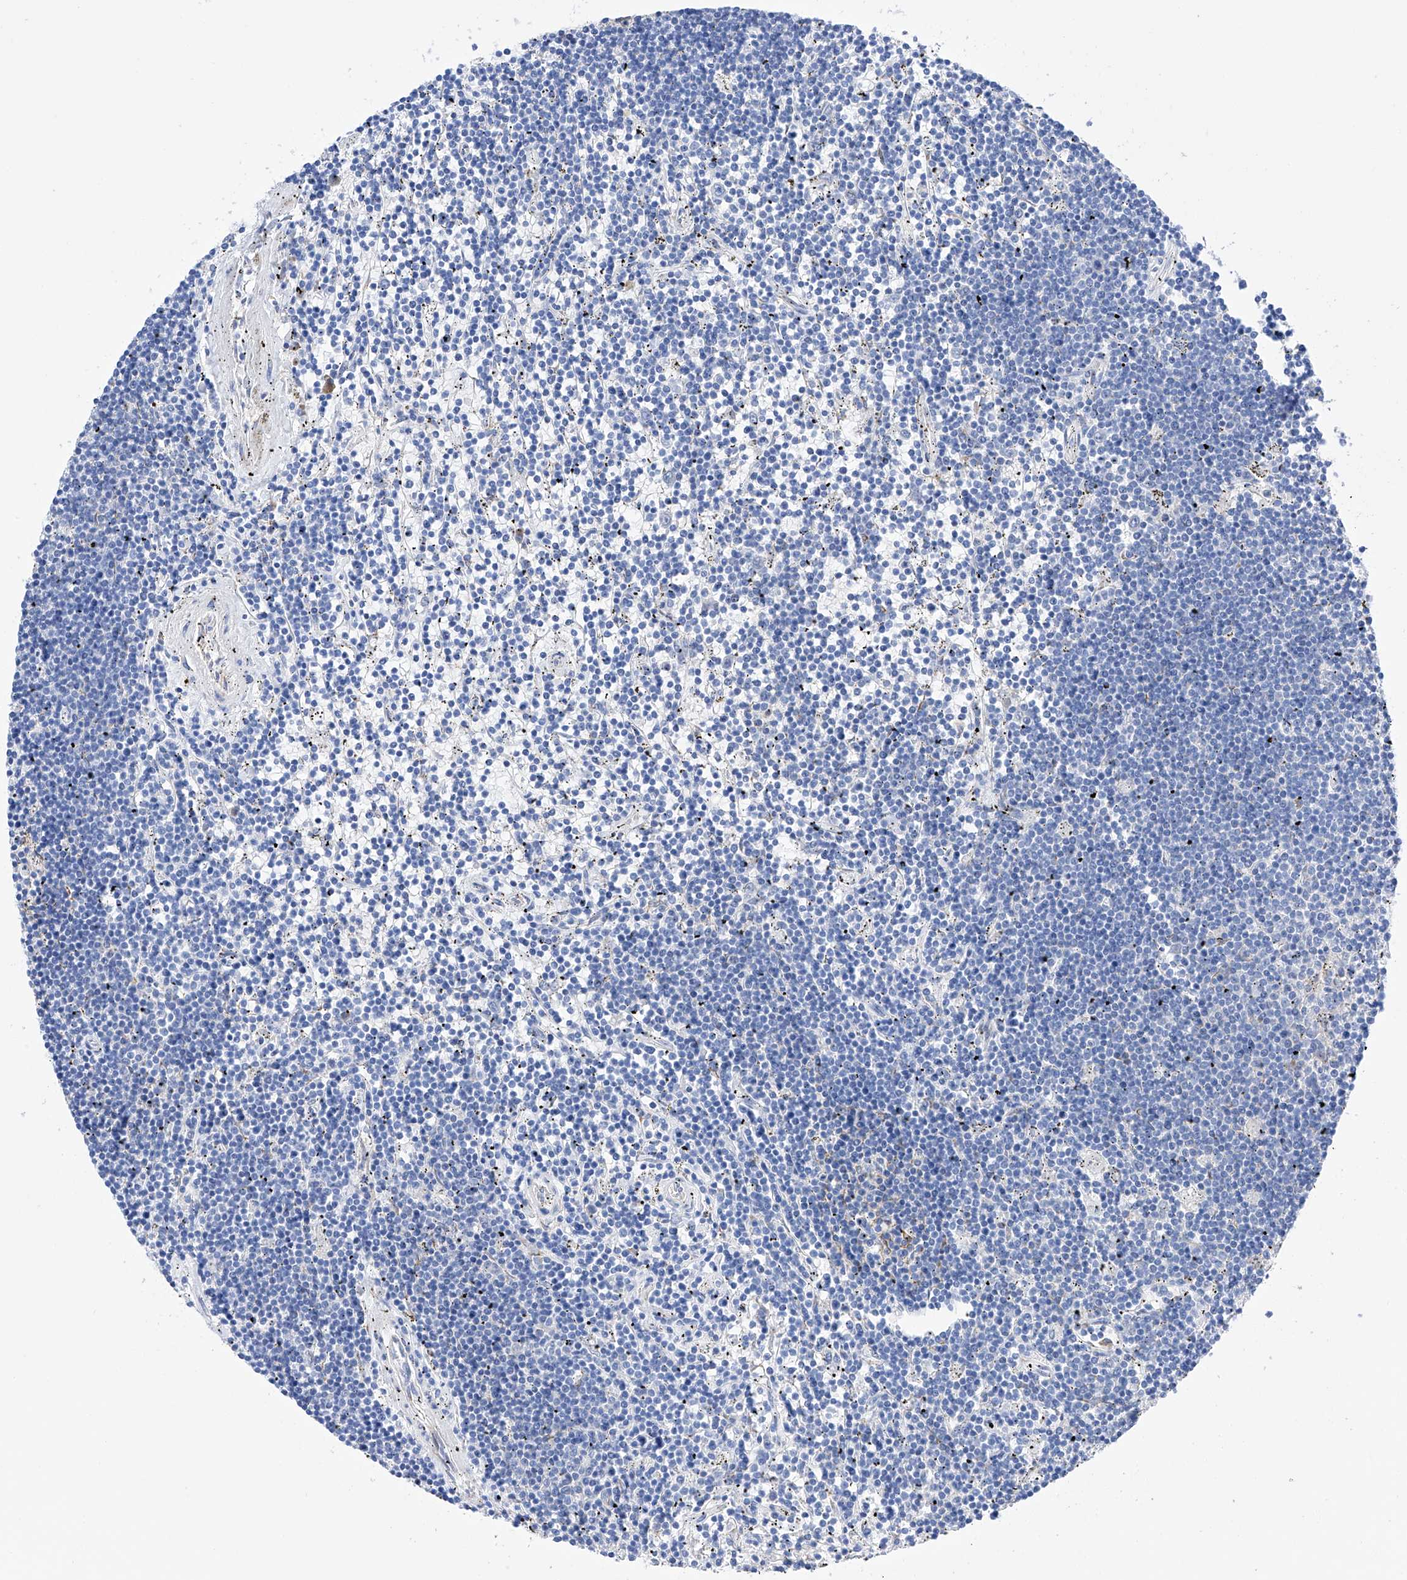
{"staining": {"intensity": "negative", "quantity": "none", "location": "none"}, "tissue": "lymphoma", "cell_type": "Tumor cells", "image_type": "cancer", "snomed": [{"axis": "morphology", "description": "Malignant lymphoma, non-Hodgkin's type, Low grade"}, {"axis": "topography", "description": "Spleen"}], "caption": "Tumor cells are negative for brown protein staining in malignant lymphoma, non-Hodgkin's type (low-grade). Nuclei are stained in blue.", "gene": "PDIA5", "patient": {"sex": "male", "age": 76}}